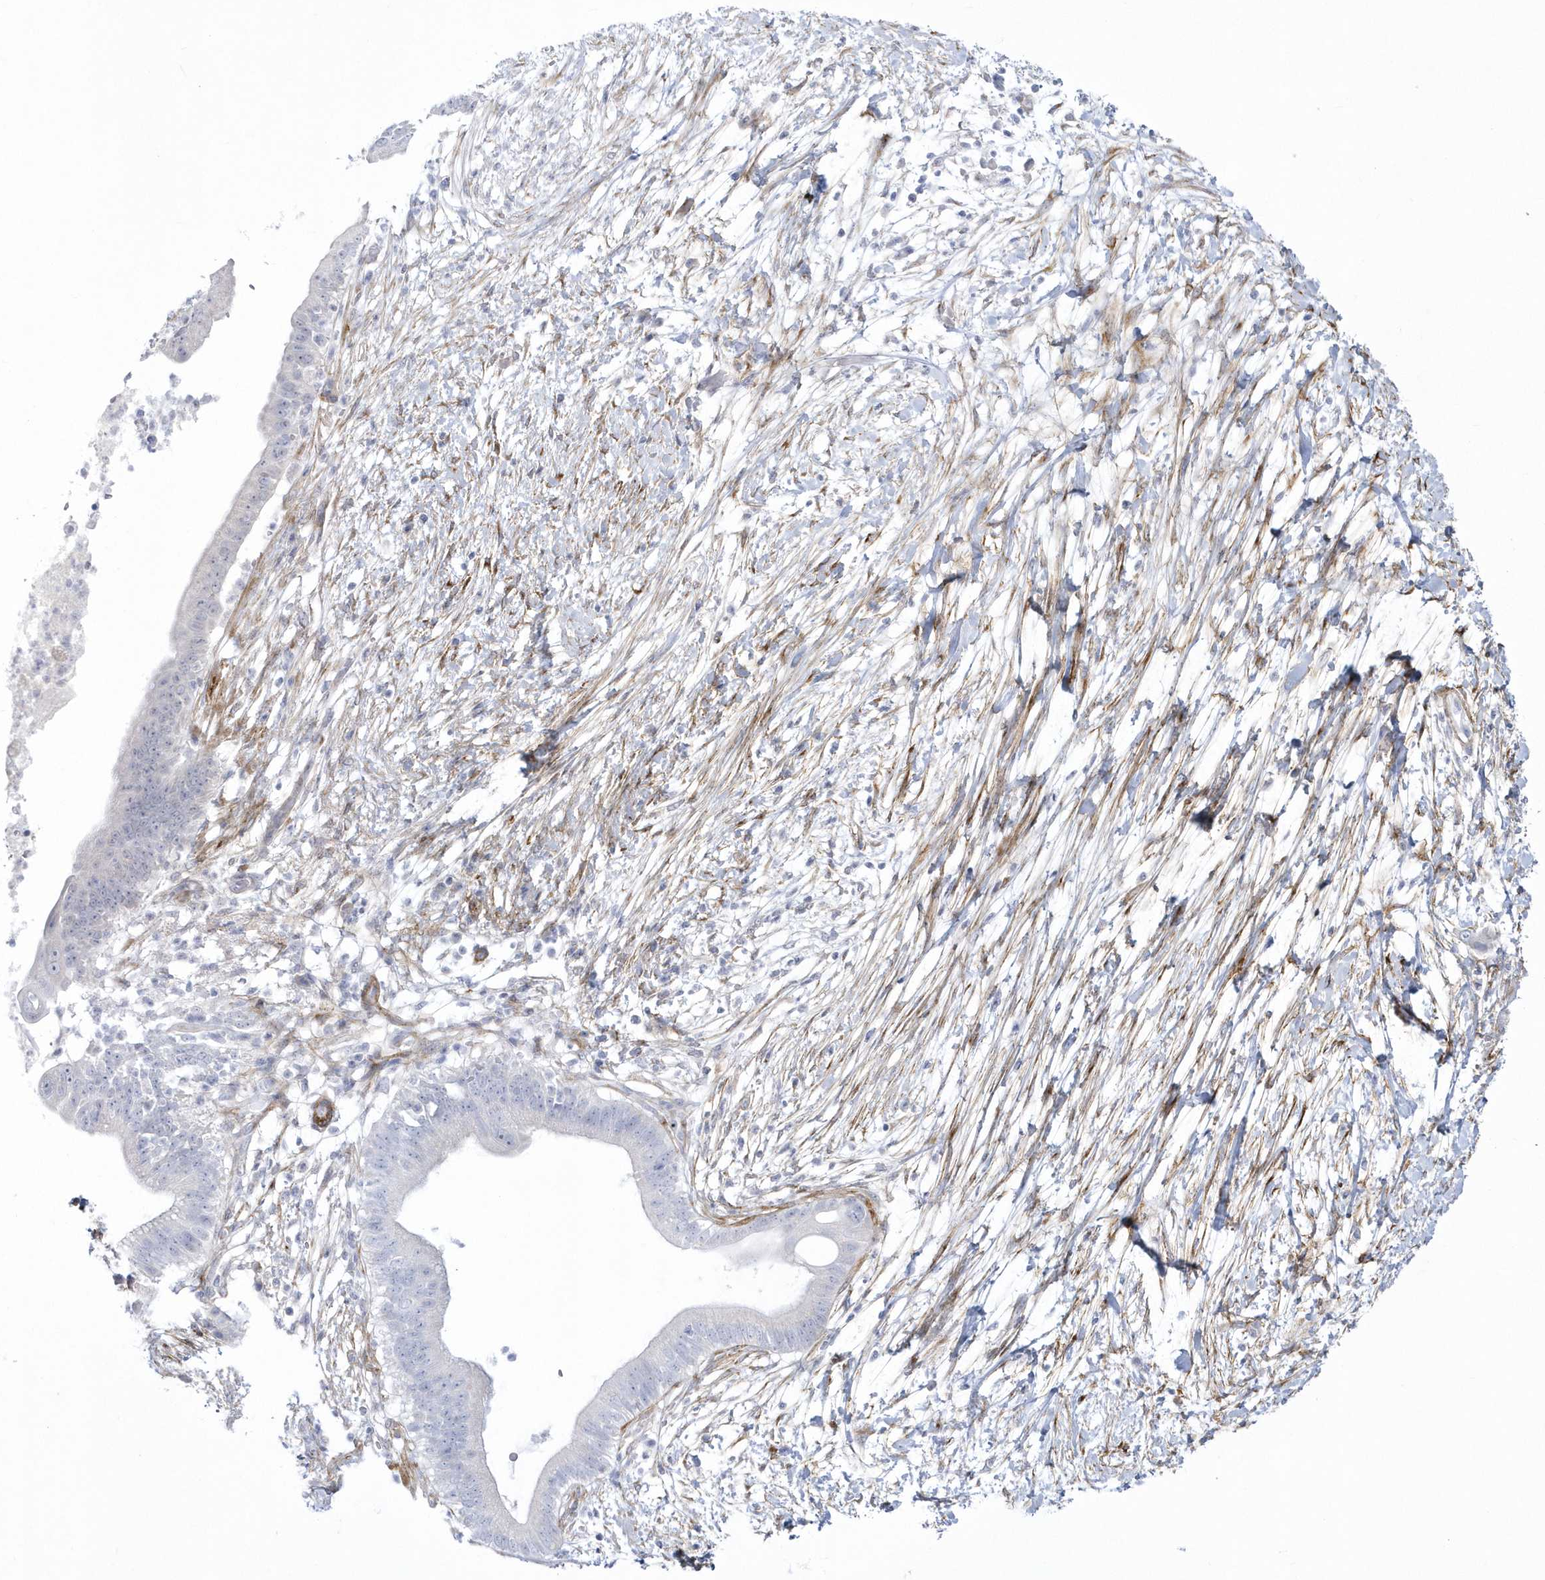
{"staining": {"intensity": "negative", "quantity": "none", "location": "none"}, "tissue": "pancreatic cancer", "cell_type": "Tumor cells", "image_type": "cancer", "snomed": [{"axis": "morphology", "description": "Adenocarcinoma, NOS"}, {"axis": "topography", "description": "Pancreas"}], "caption": "Immunohistochemical staining of pancreatic cancer demonstrates no significant positivity in tumor cells. The staining was performed using DAB to visualize the protein expression in brown, while the nuclei were stained in blue with hematoxylin (Magnification: 20x).", "gene": "WDR27", "patient": {"sex": "male", "age": 68}}